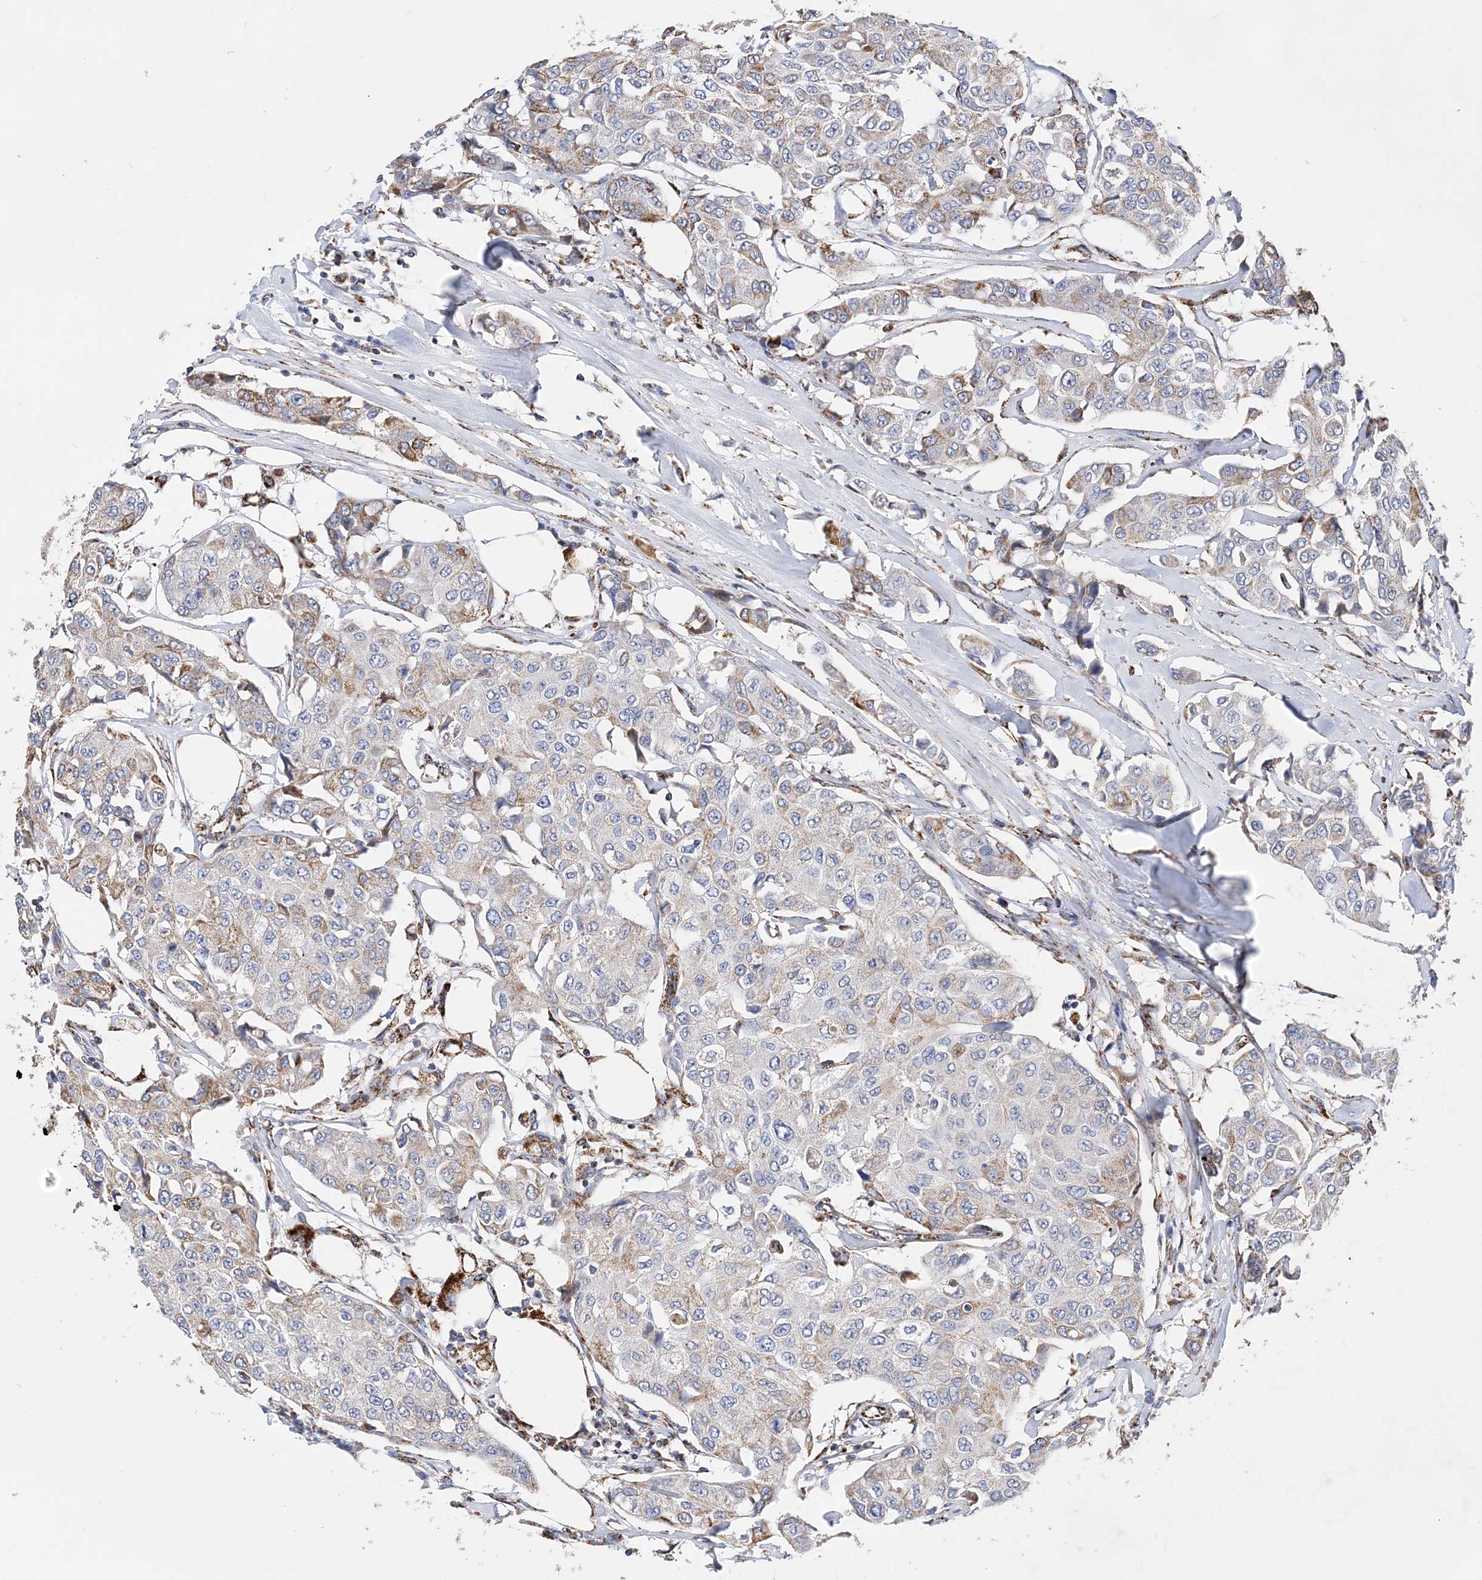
{"staining": {"intensity": "weak", "quantity": "<25%", "location": "cytoplasmic/membranous"}, "tissue": "breast cancer", "cell_type": "Tumor cells", "image_type": "cancer", "snomed": [{"axis": "morphology", "description": "Duct carcinoma"}, {"axis": "topography", "description": "Breast"}], "caption": "The histopathology image displays no staining of tumor cells in breast cancer. Brightfield microscopy of immunohistochemistry (IHC) stained with DAB (3,3'-diaminobenzidine) (brown) and hematoxylin (blue), captured at high magnification.", "gene": "ACOT9", "patient": {"sex": "female", "age": 80}}